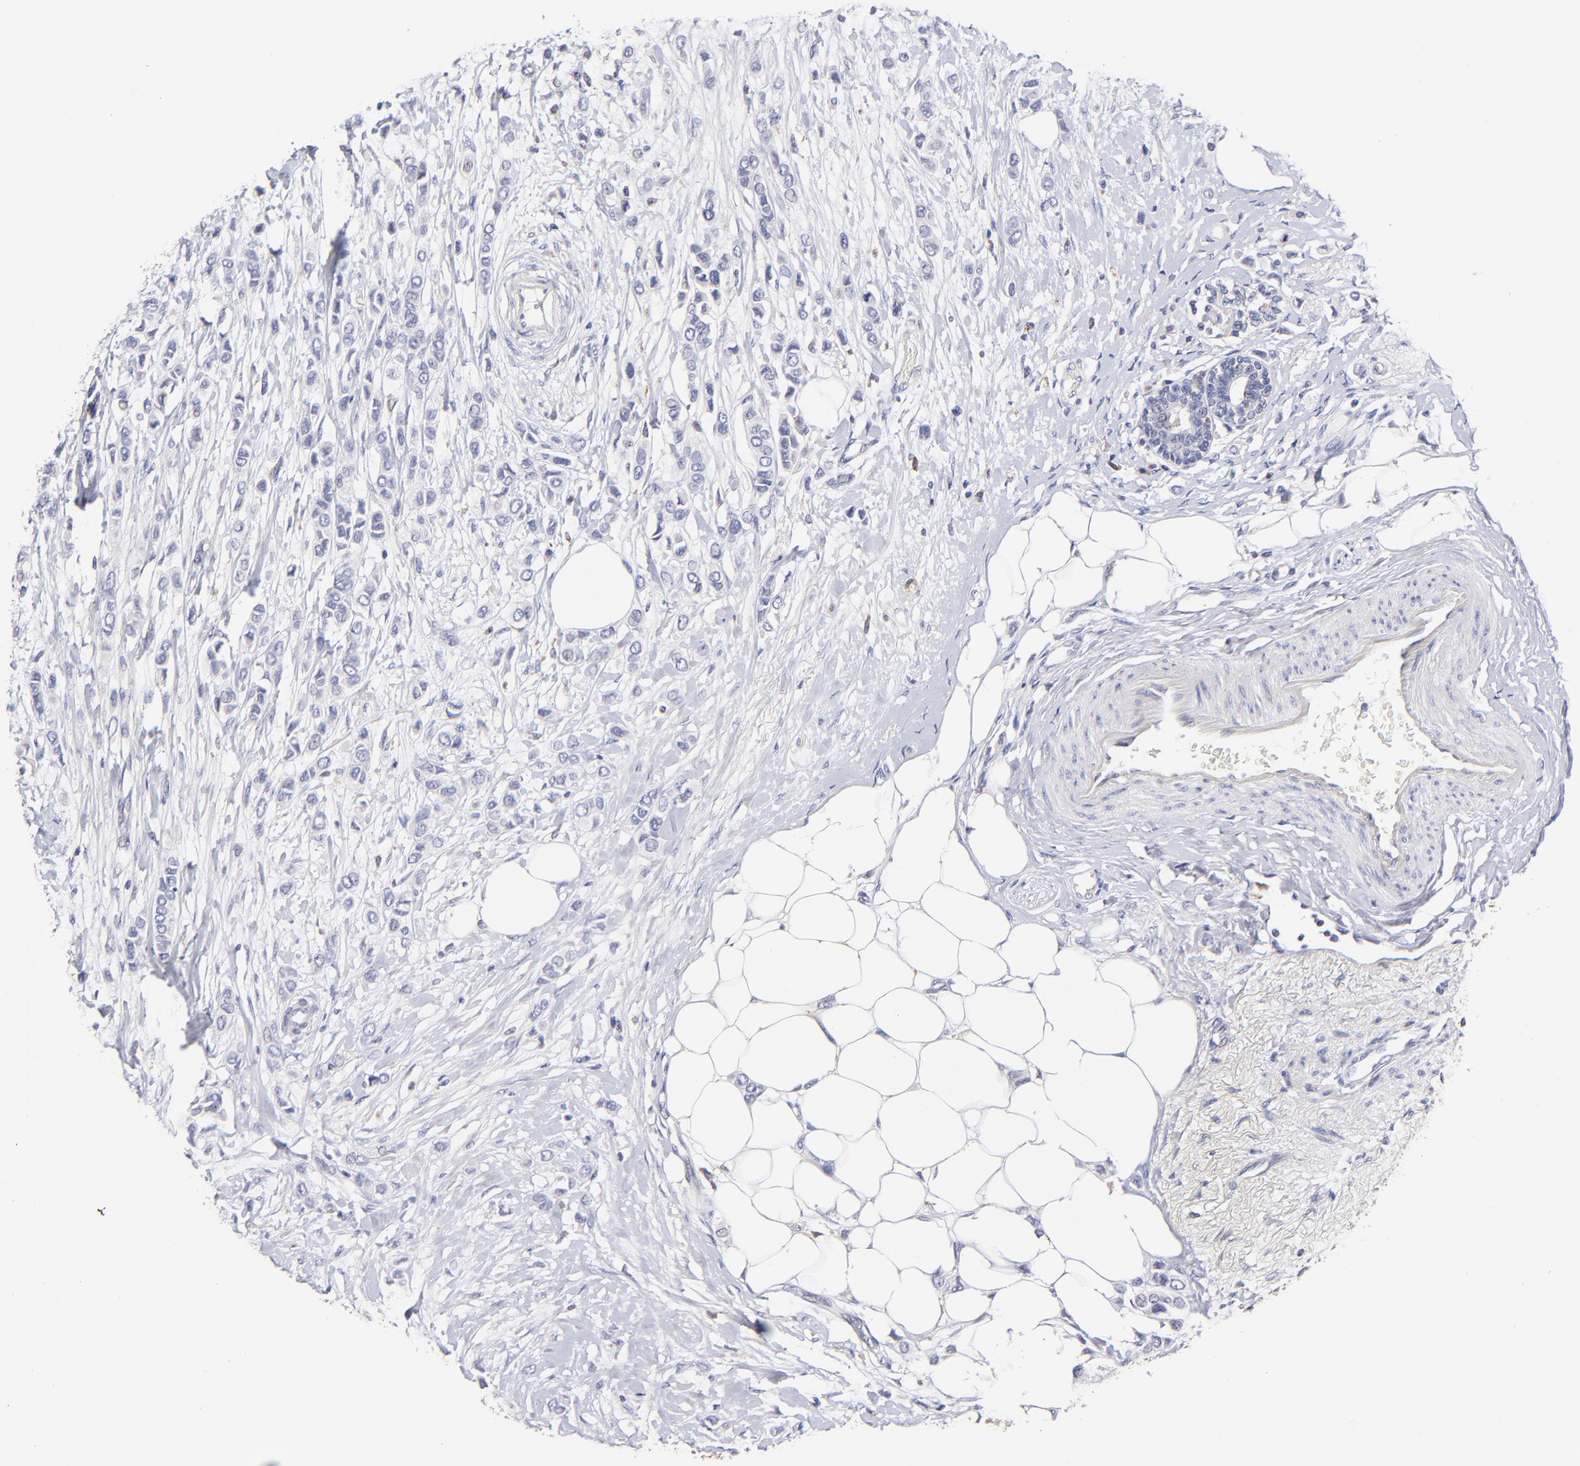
{"staining": {"intensity": "negative", "quantity": "none", "location": "none"}, "tissue": "breast cancer", "cell_type": "Tumor cells", "image_type": "cancer", "snomed": [{"axis": "morphology", "description": "Lobular carcinoma"}, {"axis": "topography", "description": "Breast"}], "caption": "Protein analysis of breast lobular carcinoma demonstrates no significant expression in tumor cells.", "gene": "GCSAM", "patient": {"sex": "female", "age": 51}}